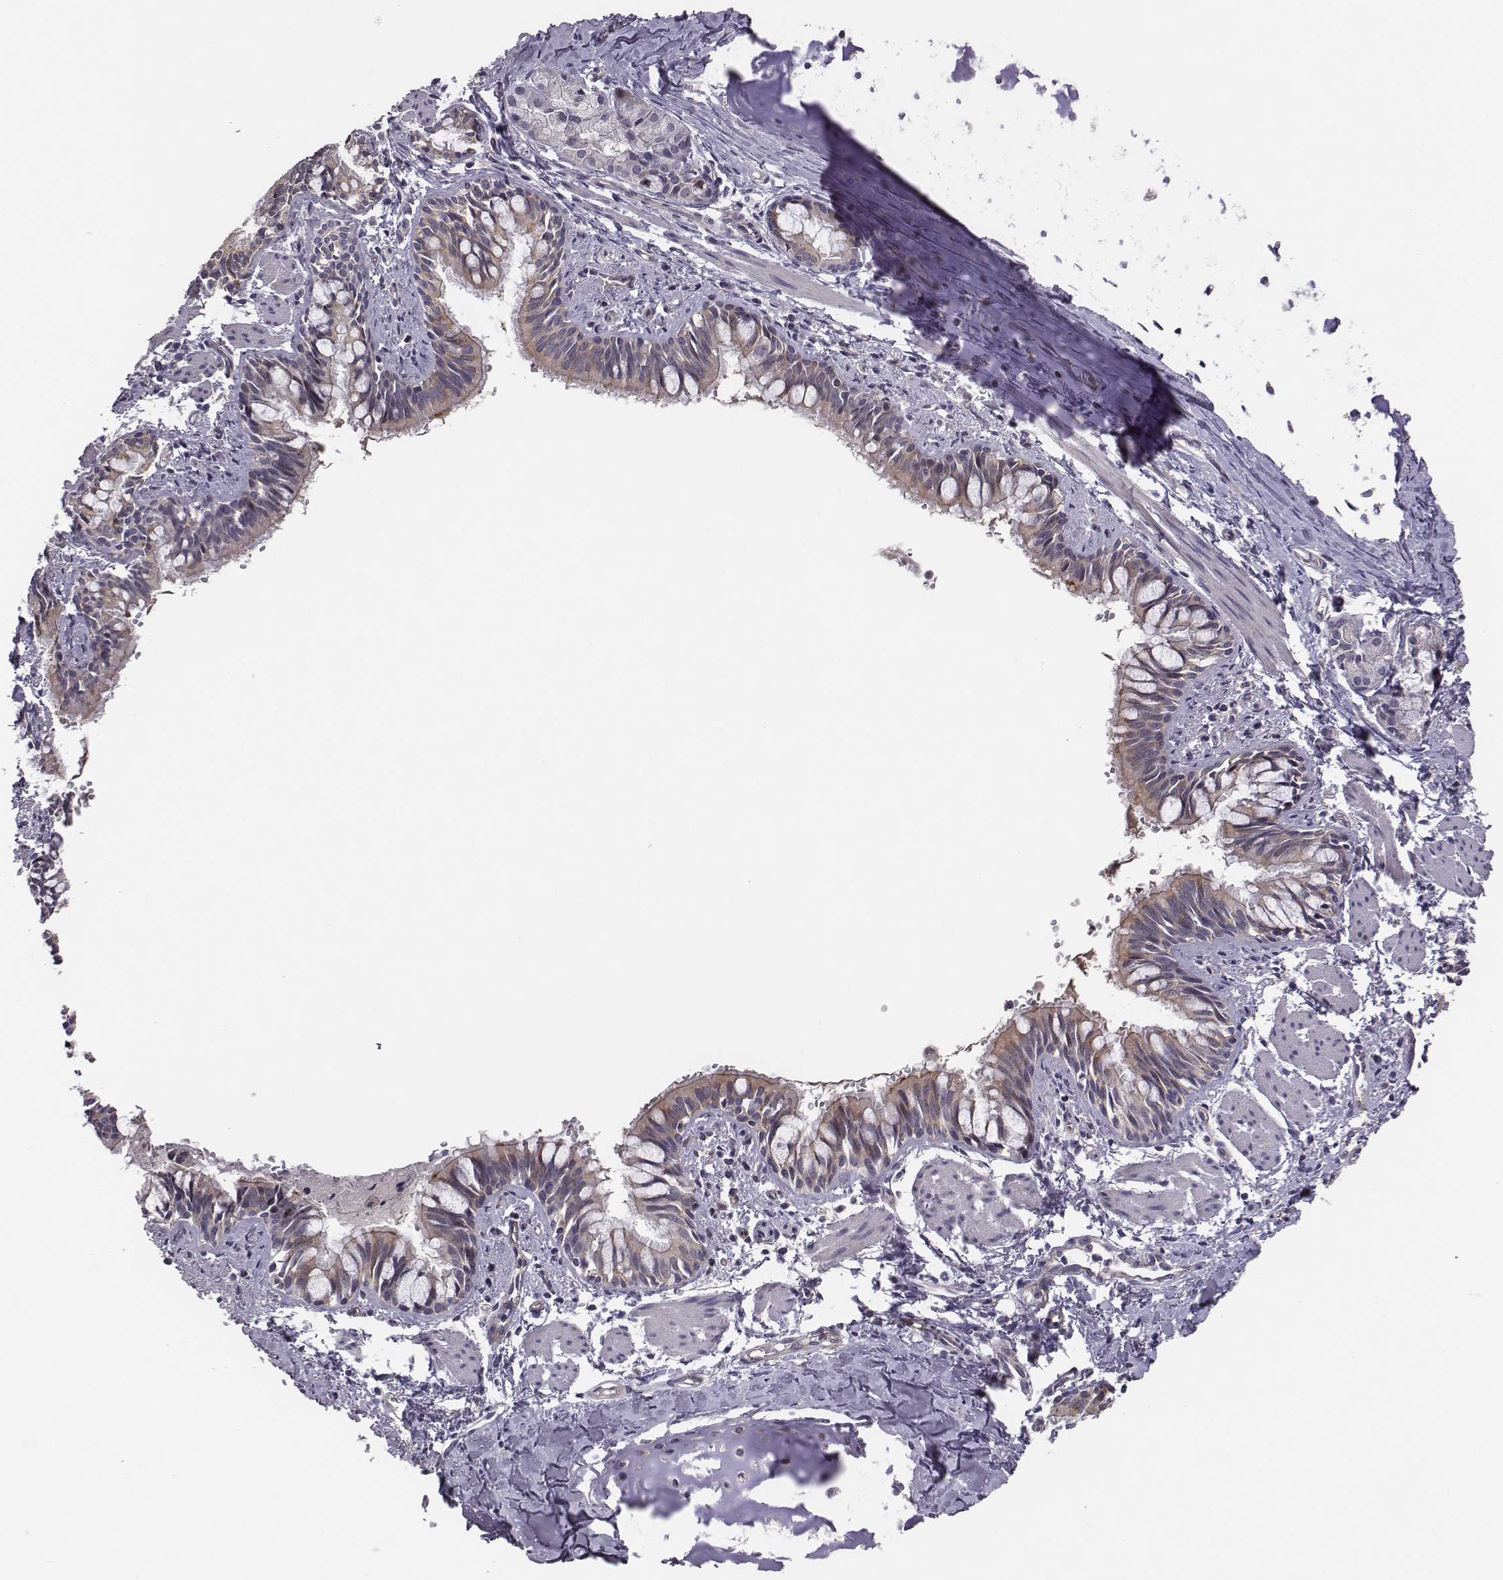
{"staining": {"intensity": "moderate", "quantity": "<25%", "location": "cytoplasmic/membranous"}, "tissue": "bronchus", "cell_type": "Respiratory epithelial cells", "image_type": "normal", "snomed": [{"axis": "morphology", "description": "Normal tissue, NOS"}, {"axis": "topography", "description": "Bronchus"}], "caption": "Normal bronchus demonstrates moderate cytoplasmic/membranous expression in approximately <25% of respiratory epithelial cells (Brightfield microscopy of DAB IHC at high magnification)..", "gene": "SMURF2", "patient": {"sex": "male", "age": 1}}